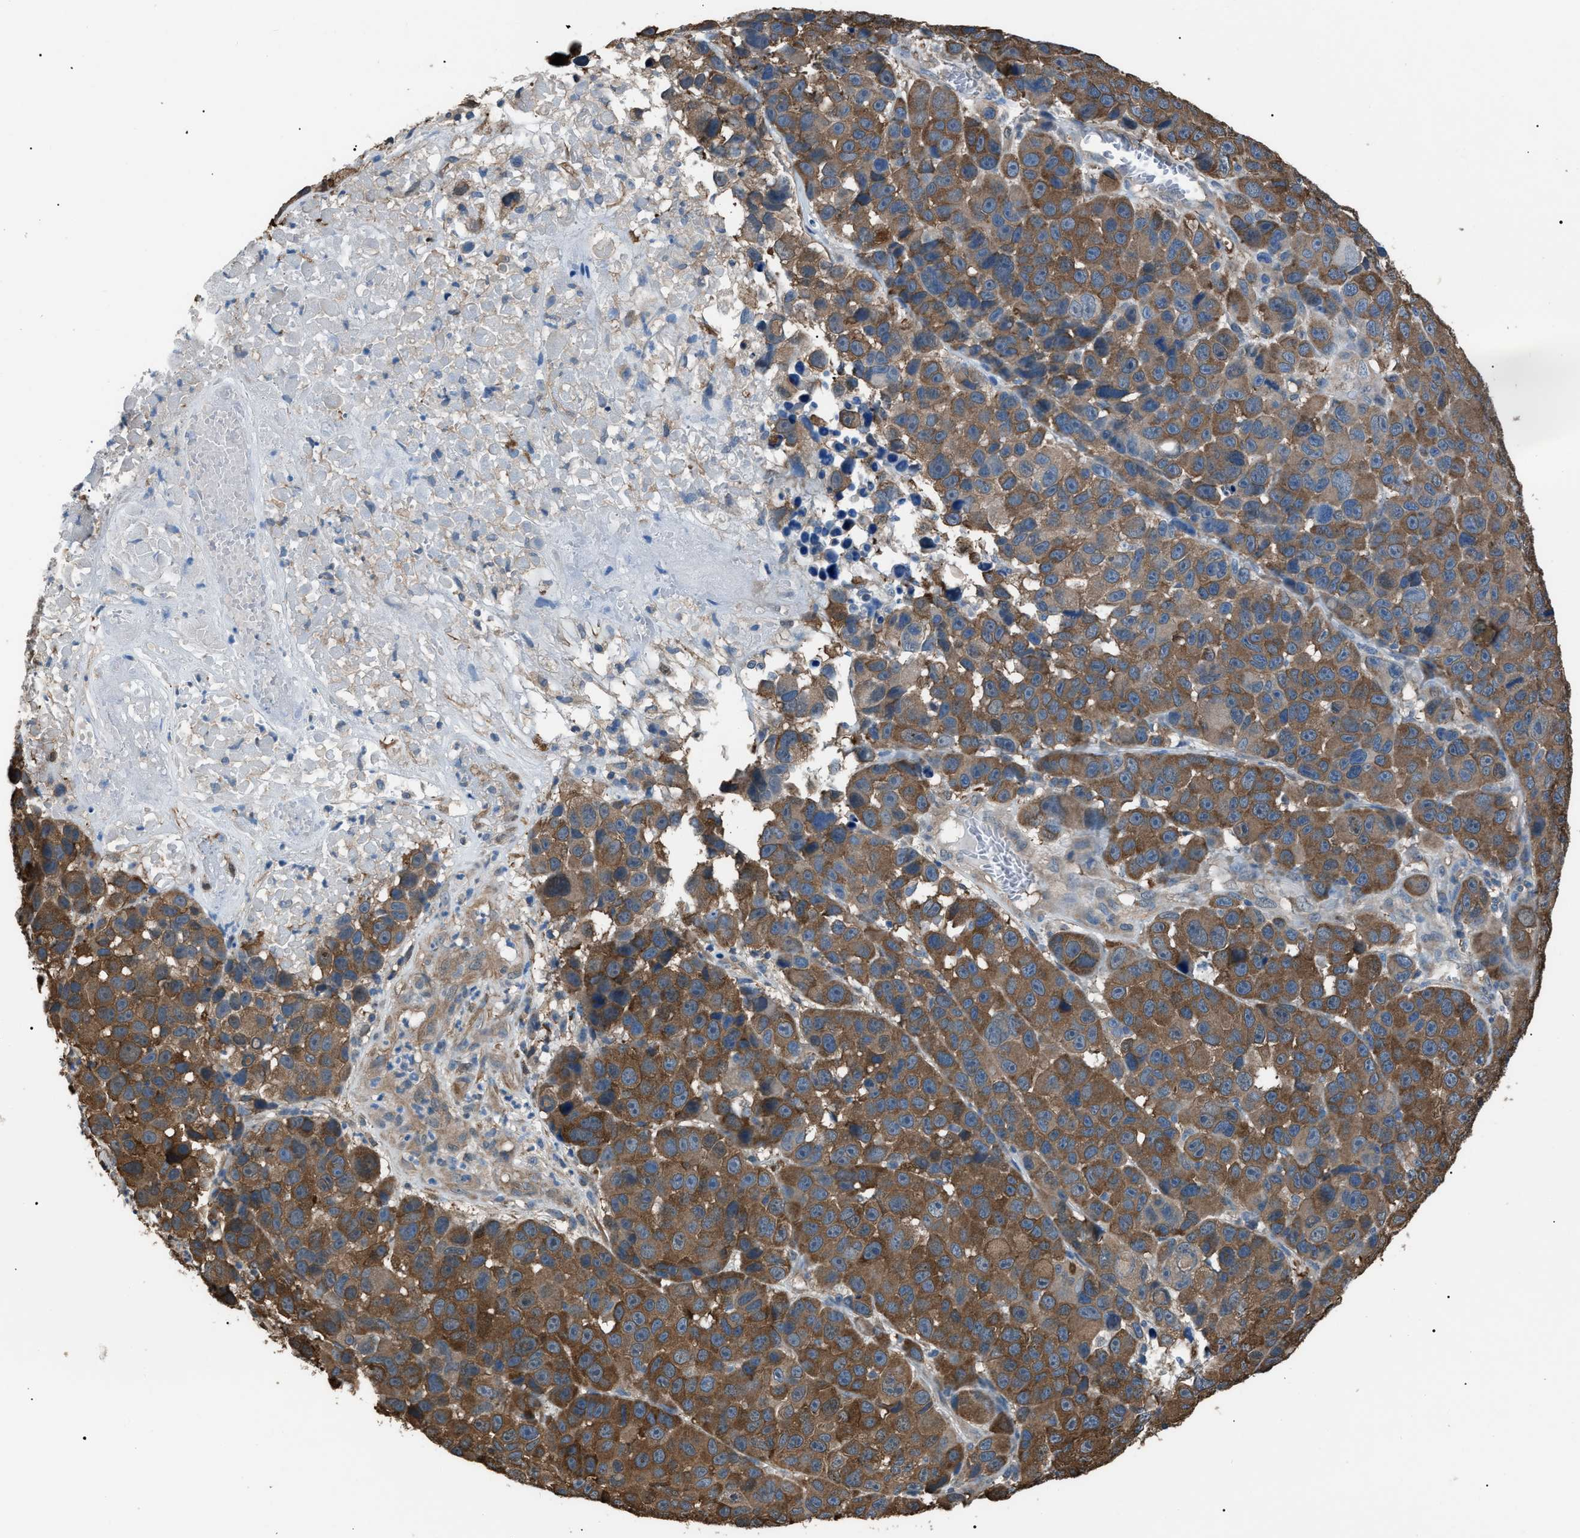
{"staining": {"intensity": "moderate", "quantity": ">75%", "location": "cytoplasmic/membranous"}, "tissue": "melanoma", "cell_type": "Tumor cells", "image_type": "cancer", "snomed": [{"axis": "morphology", "description": "Malignant melanoma, NOS"}, {"axis": "topography", "description": "Skin"}], "caption": "Melanoma stained for a protein (brown) reveals moderate cytoplasmic/membranous positive positivity in about >75% of tumor cells.", "gene": "PDCD5", "patient": {"sex": "male", "age": 53}}